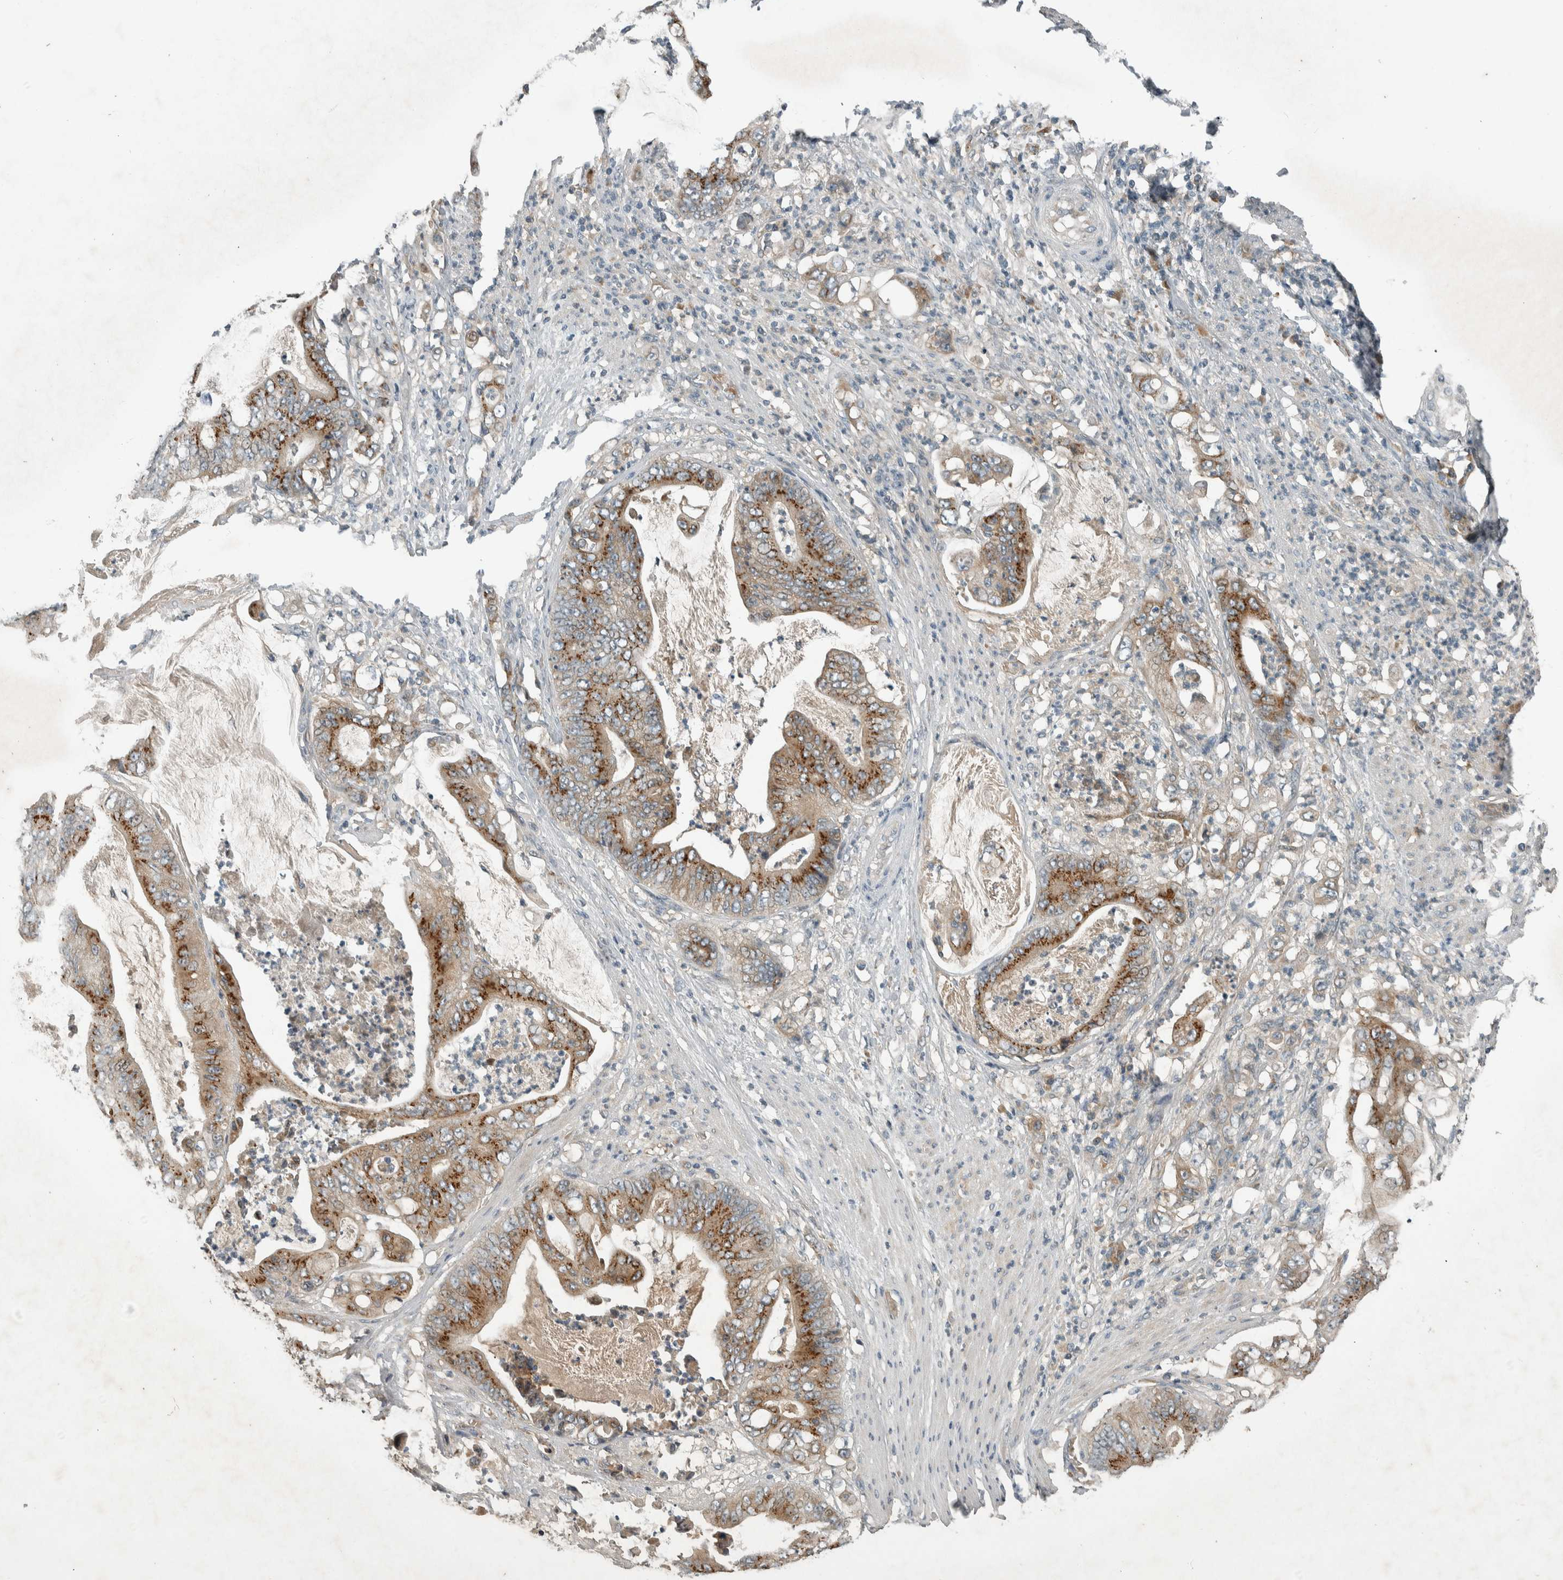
{"staining": {"intensity": "strong", "quantity": "25%-75%", "location": "cytoplasmic/membranous"}, "tissue": "stomach cancer", "cell_type": "Tumor cells", "image_type": "cancer", "snomed": [{"axis": "morphology", "description": "Adenocarcinoma, NOS"}, {"axis": "topography", "description": "Stomach"}], "caption": "Immunohistochemical staining of human adenocarcinoma (stomach) reveals high levels of strong cytoplasmic/membranous staining in approximately 25%-75% of tumor cells. (IHC, brightfield microscopy, high magnification).", "gene": "CLCN2", "patient": {"sex": "female", "age": 73}}